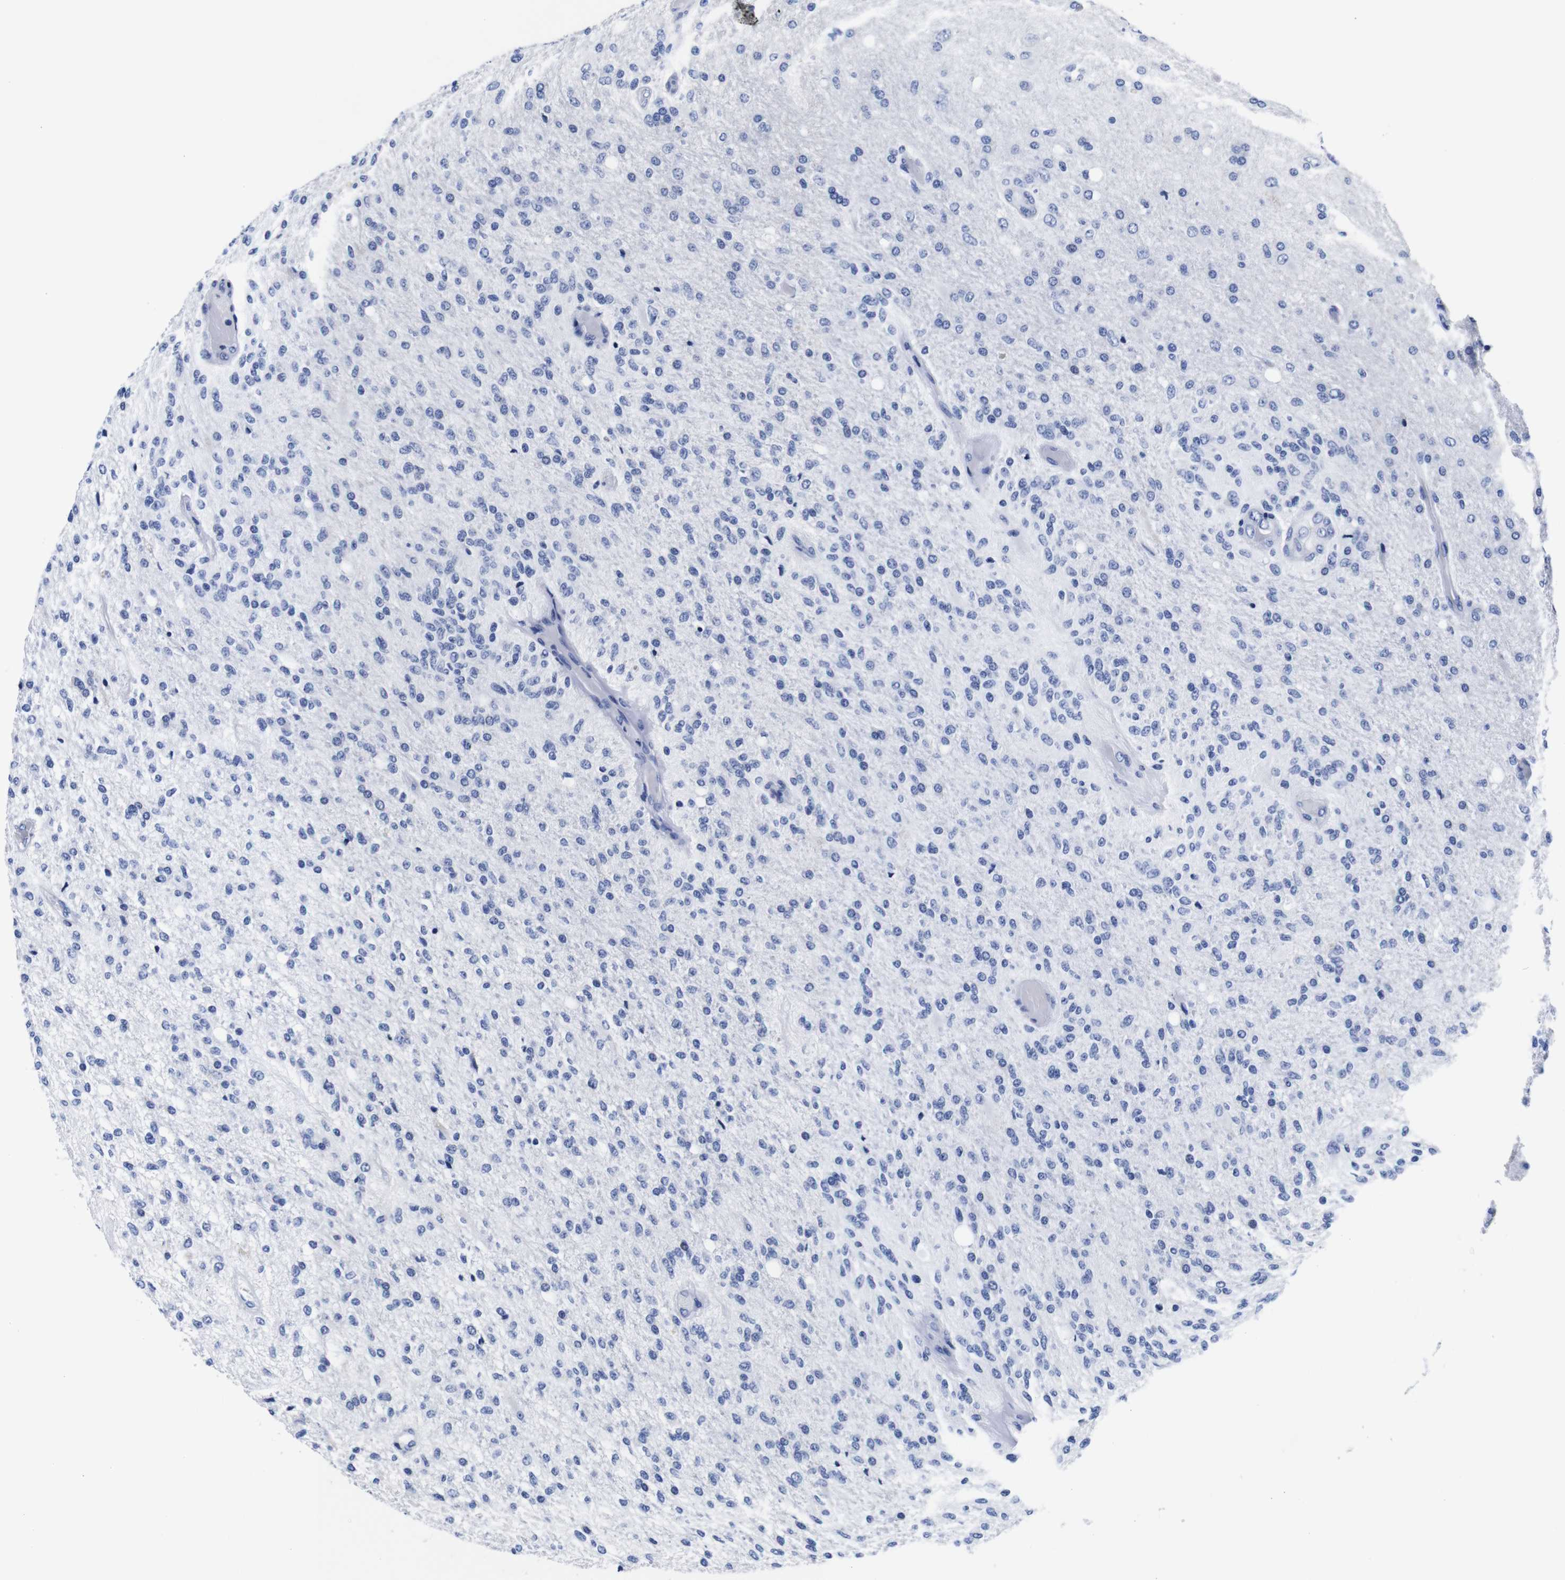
{"staining": {"intensity": "negative", "quantity": "none", "location": "none"}, "tissue": "glioma", "cell_type": "Tumor cells", "image_type": "cancer", "snomed": [{"axis": "morphology", "description": "Normal tissue, NOS"}, {"axis": "morphology", "description": "Glioma, malignant, High grade"}, {"axis": "topography", "description": "Cerebral cortex"}], "caption": "This image is of glioma stained with immunohistochemistry (IHC) to label a protein in brown with the nuclei are counter-stained blue. There is no staining in tumor cells.", "gene": "CLEC4G", "patient": {"sex": "male", "age": 77}}